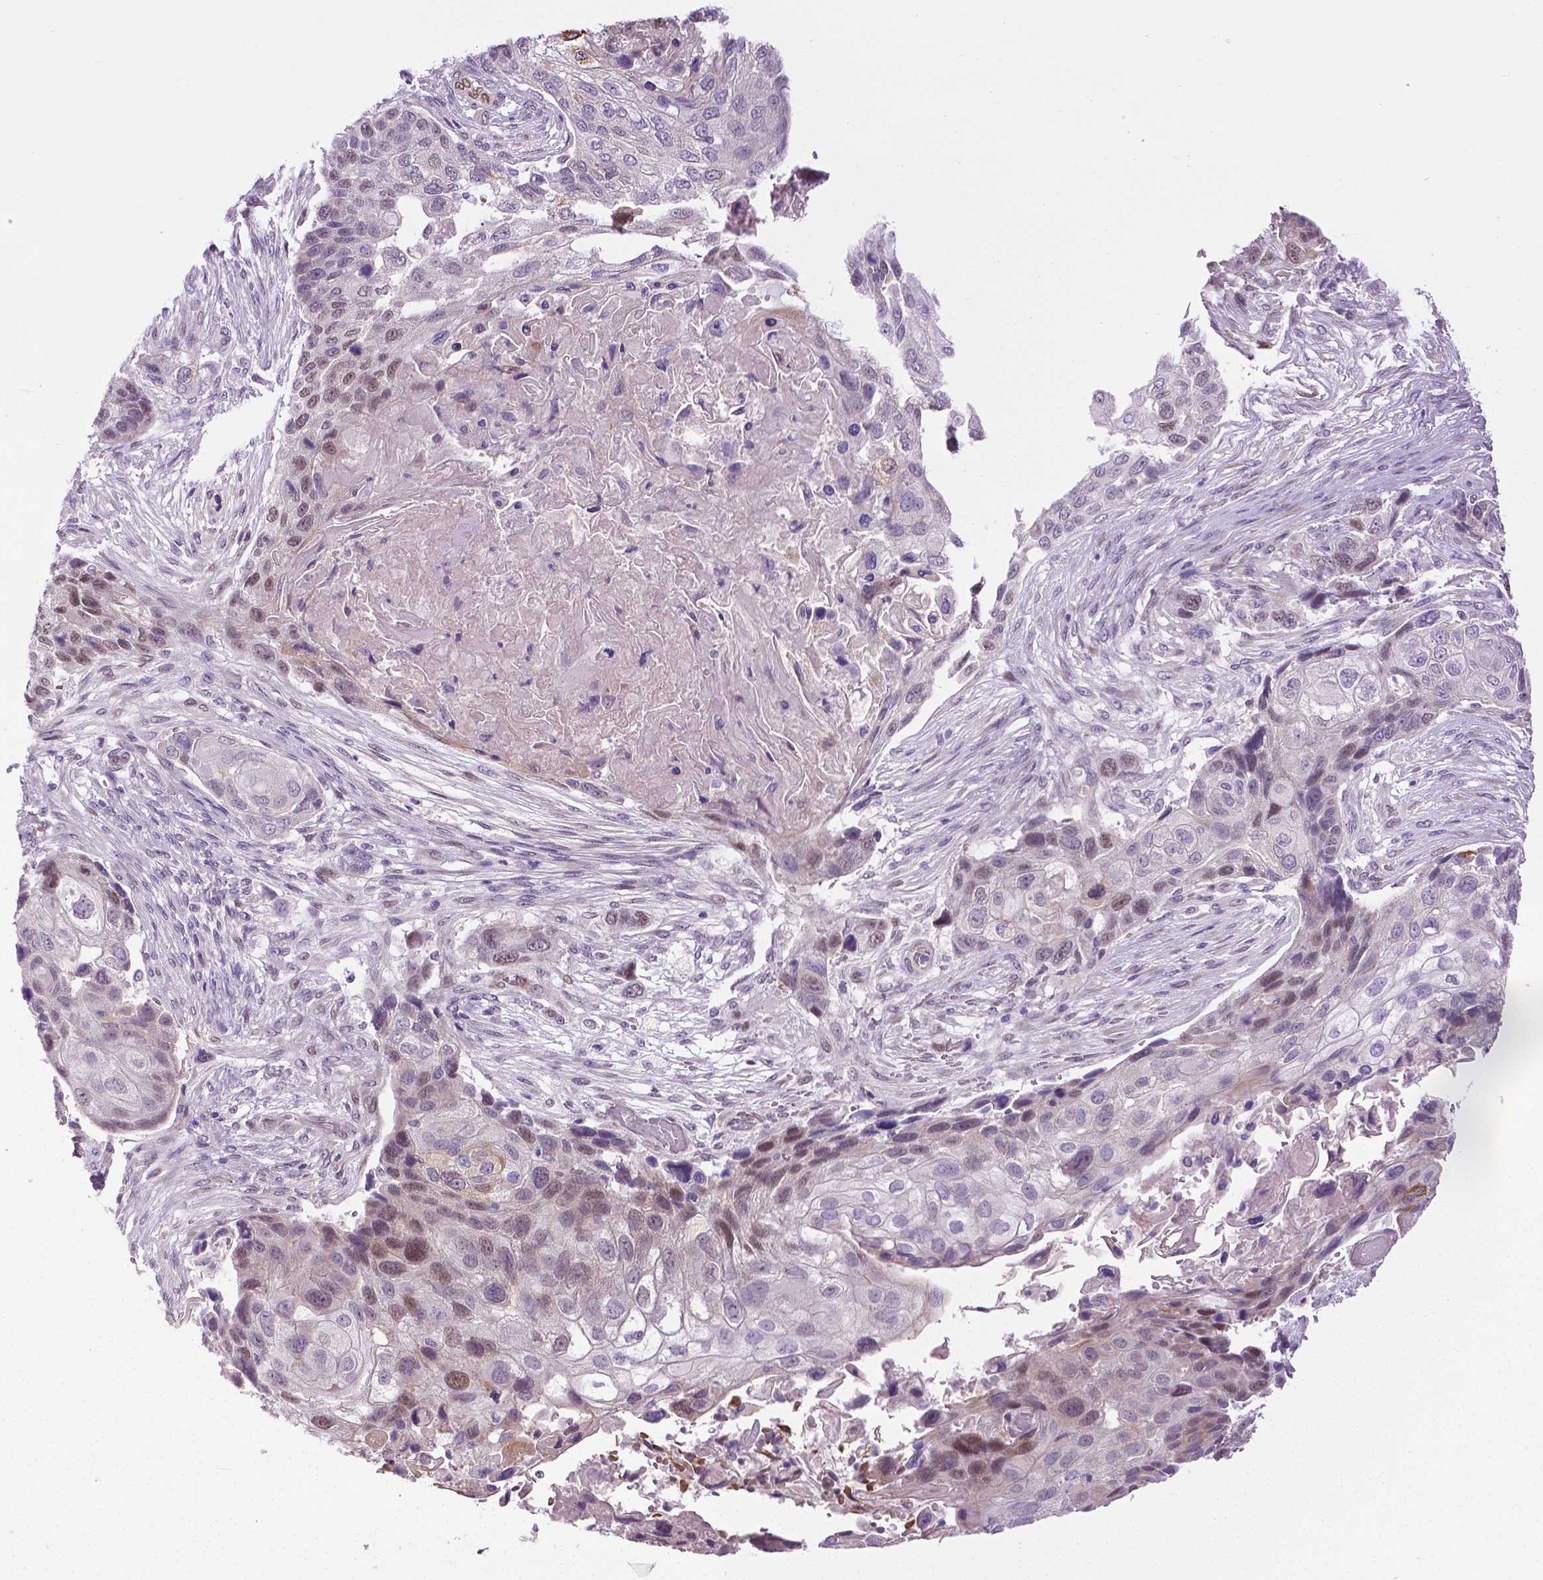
{"staining": {"intensity": "weak", "quantity": "<25%", "location": "nuclear"}, "tissue": "lung cancer", "cell_type": "Tumor cells", "image_type": "cancer", "snomed": [{"axis": "morphology", "description": "Squamous cell carcinoma, NOS"}, {"axis": "topography", "description": "Lung"}], "caption": "This is an immunohistochemistry (IHC) image of lung cancer (squamous cell carcinoma). There is no positivity in tumor cells.", "gene": "PTGER3", "patient": {"sex": "male", "age": 69}}